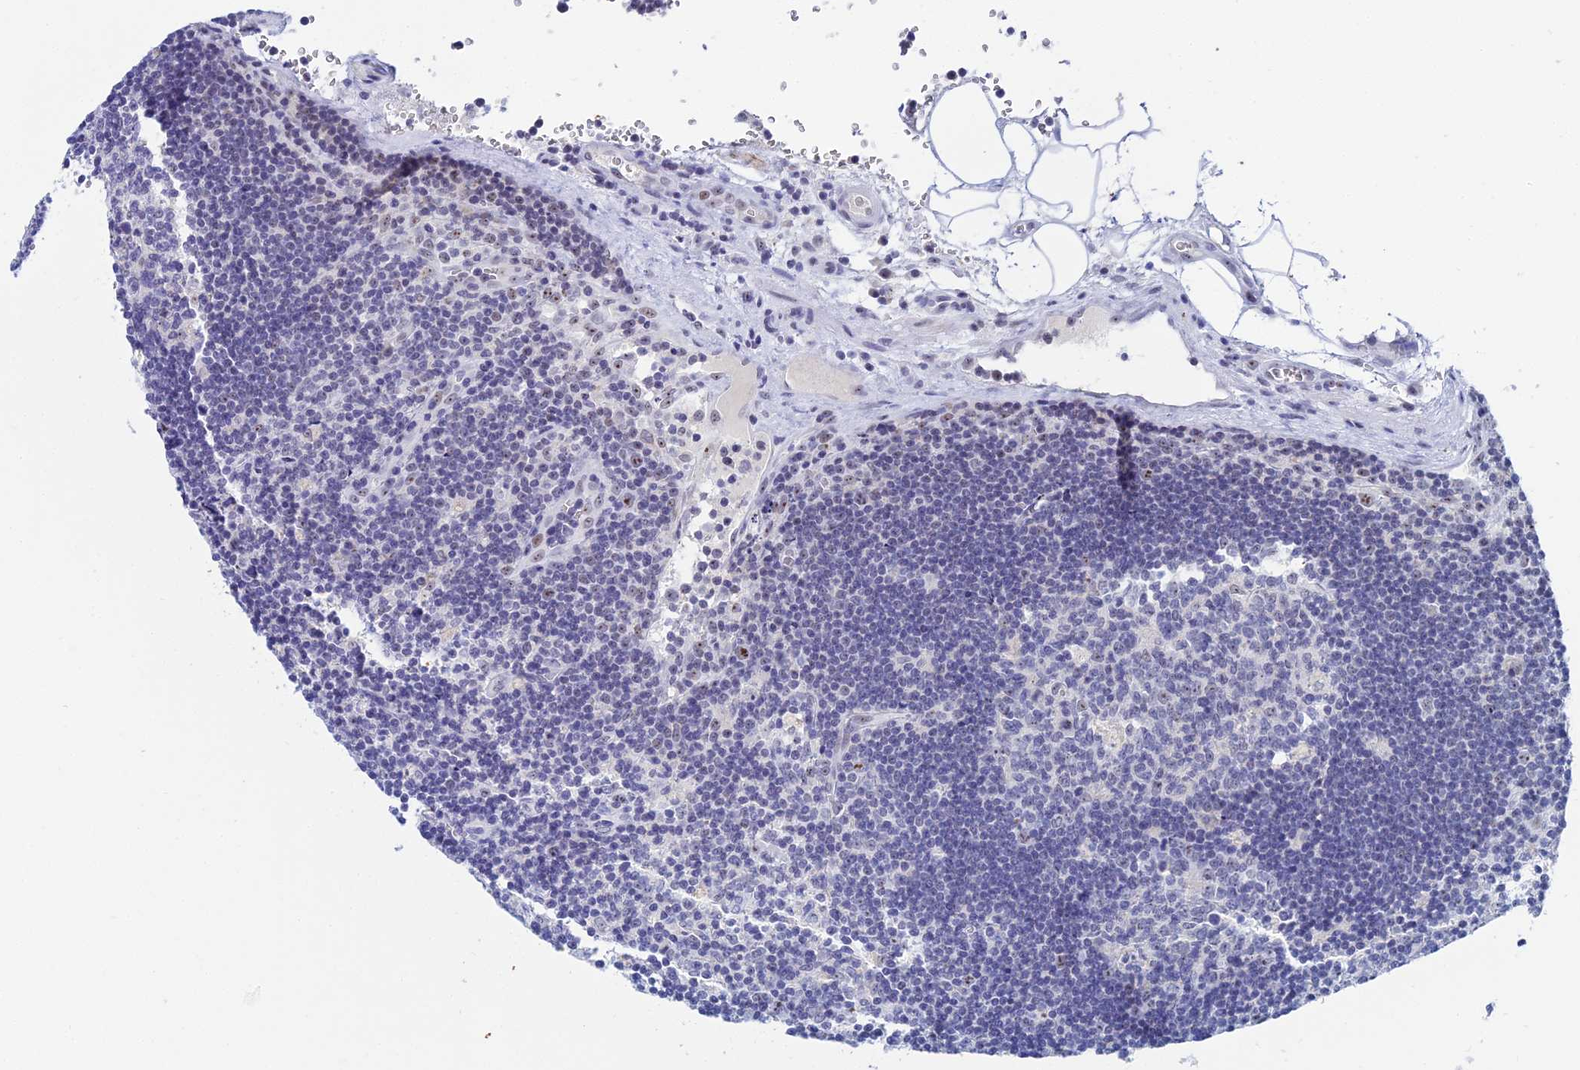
{"staining": {"intensity": "negative", "quantity": "none", "location": "none"}, "tissue": "lymph node", "cell_type": "Germinal center cells", "image_type": "normal", "snomed": [{"axis": "morphology", "description": "Normal tissue, NOS"}, {"axis": "topography", "description": "Lymph node"}], "caption": "A high-resolution photomicrograph shows immunohistochemistry staining of unremarkable lymph node, which demonstrates no significant positivity in germinal center cells.", "gene": "PLPP4", "patient": {"sex": "male", "age": 58}}